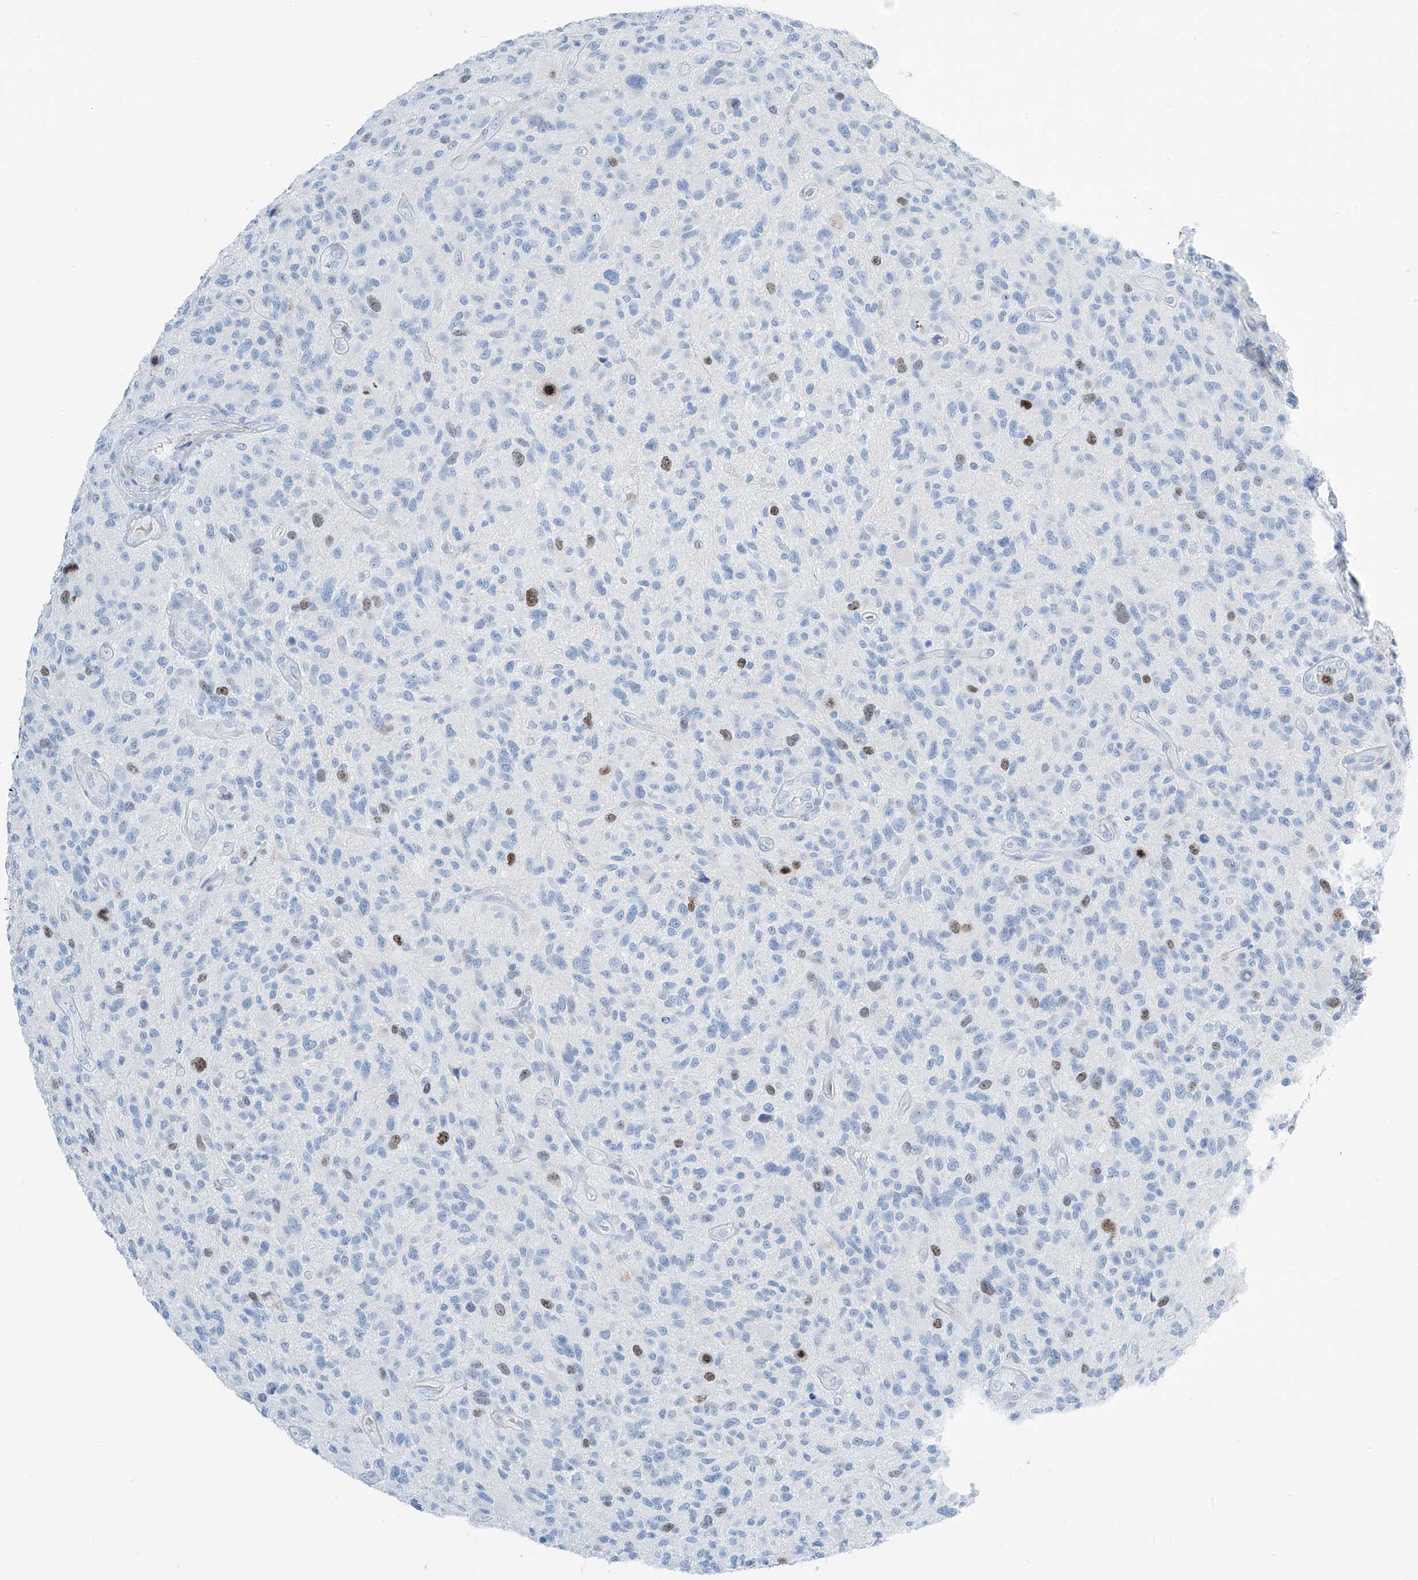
{"staining": {"intensity": "negative", "quantity": "none", "location": "none"}, "tissue": "glioma", "cell_type": "Tumor cells", "image_type": "cancer", "snomed": [{"axis": "morphology", "description": "Glioma, malignant, High grade"}, {"axis": "topography", "description": "Brain"}], "caption": "This is an immunohistochemistry image of human glioma. There is no positivity in tumor cells.", "gene": "SGO2", "patient": {"sex": "male", "age": 47}}